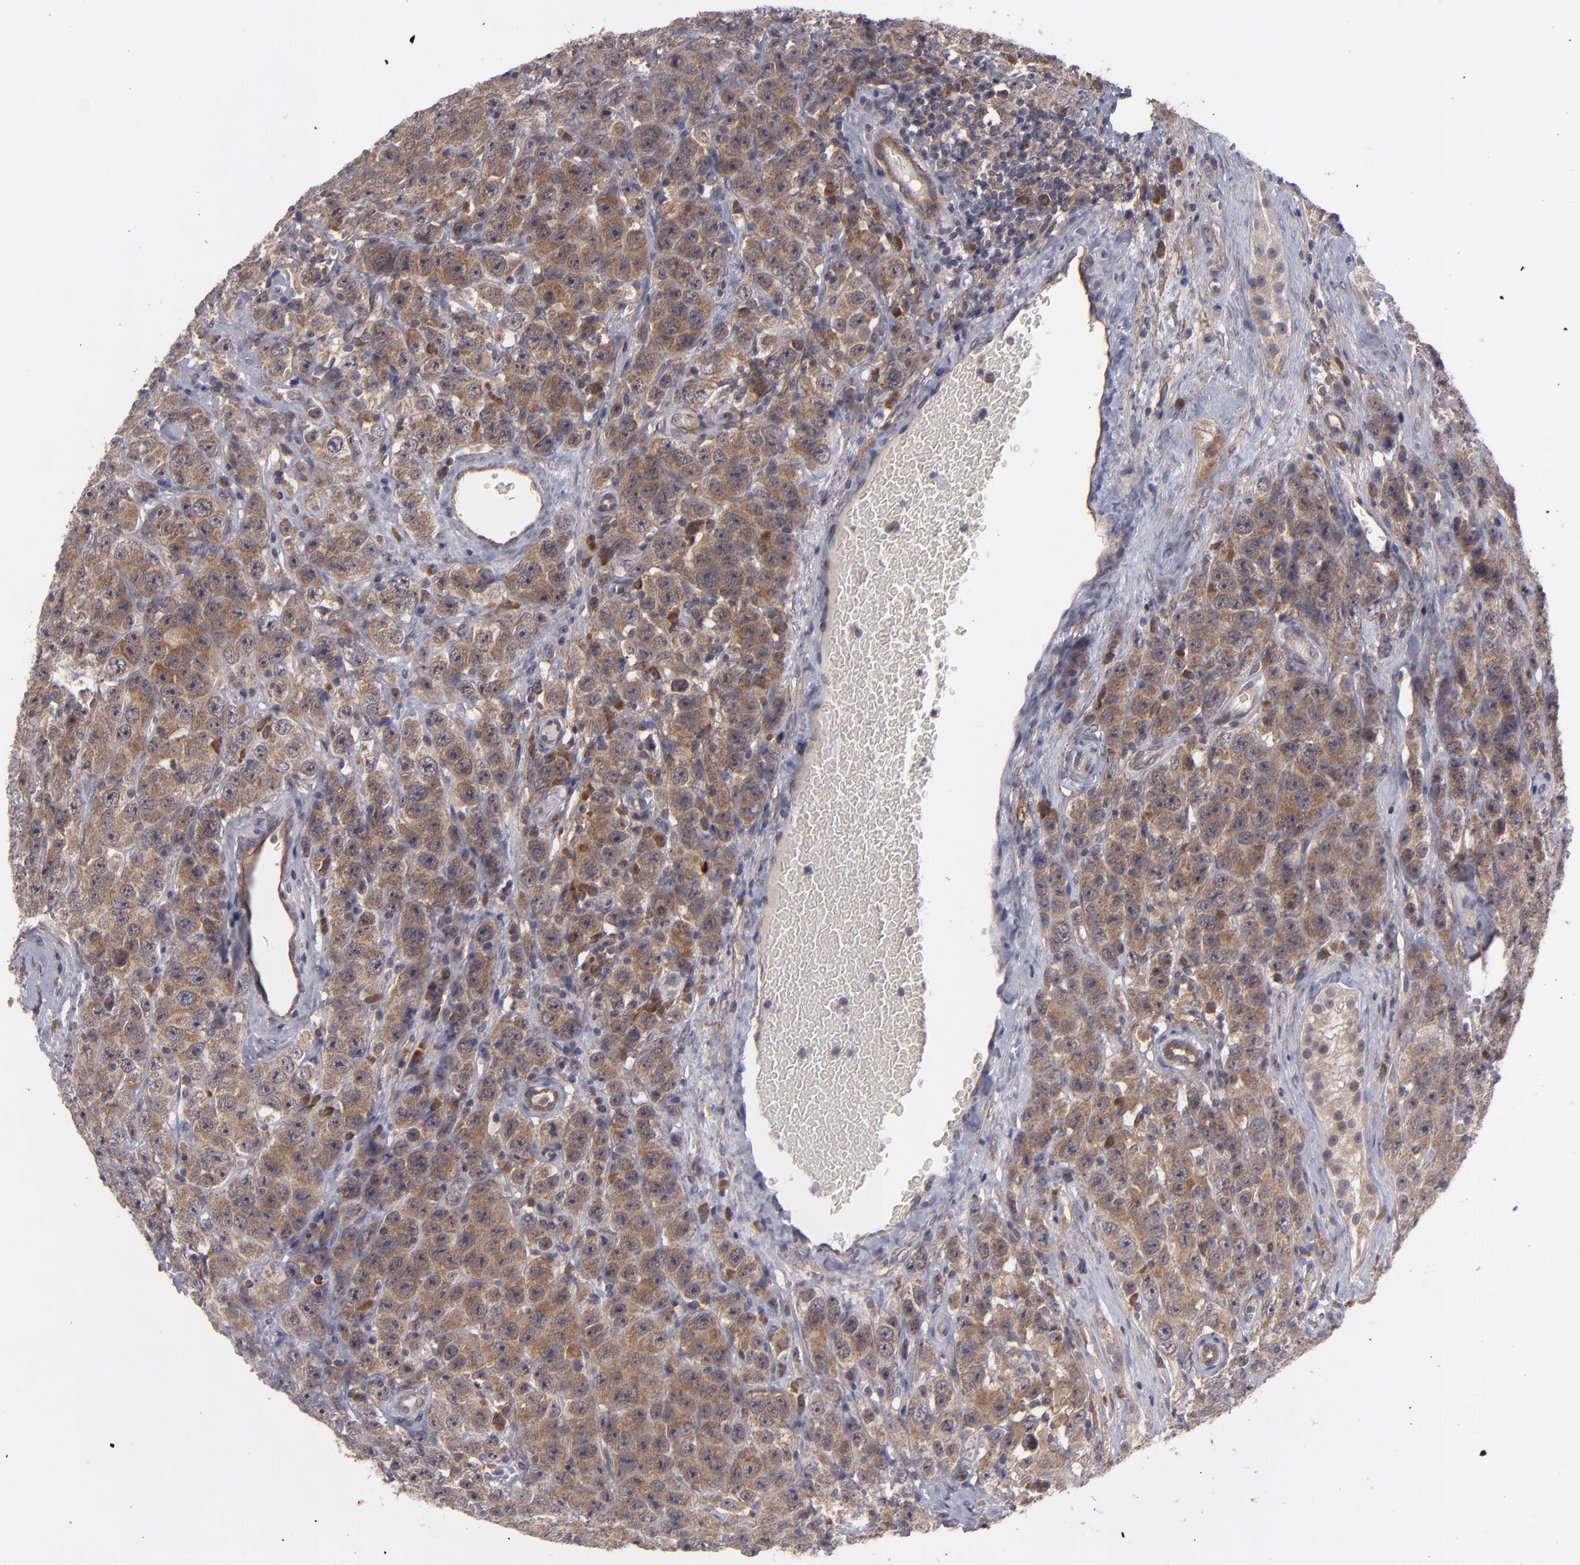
{"staining": {"intensity": "moderate", "quantity": ">75%", "location": "cytoplasmic/membranous"}, "tissue": "testis cancer", "cell_type": "Tumor cells", "image_type": "cancer", "snomed": [{"axis": "morphology", "description": "Seminoma, NOS"}, {"axis": "topography", "description": "Testis"}], "caption": "There is medium levels of moderate cytoplasmic/membranous expression in tumor cells of seminoma (testis), as demonstrated by immunohistochemical staining (brown color).", "gene": "BMP6", "patient": {"sex": "male", "age": 52}}